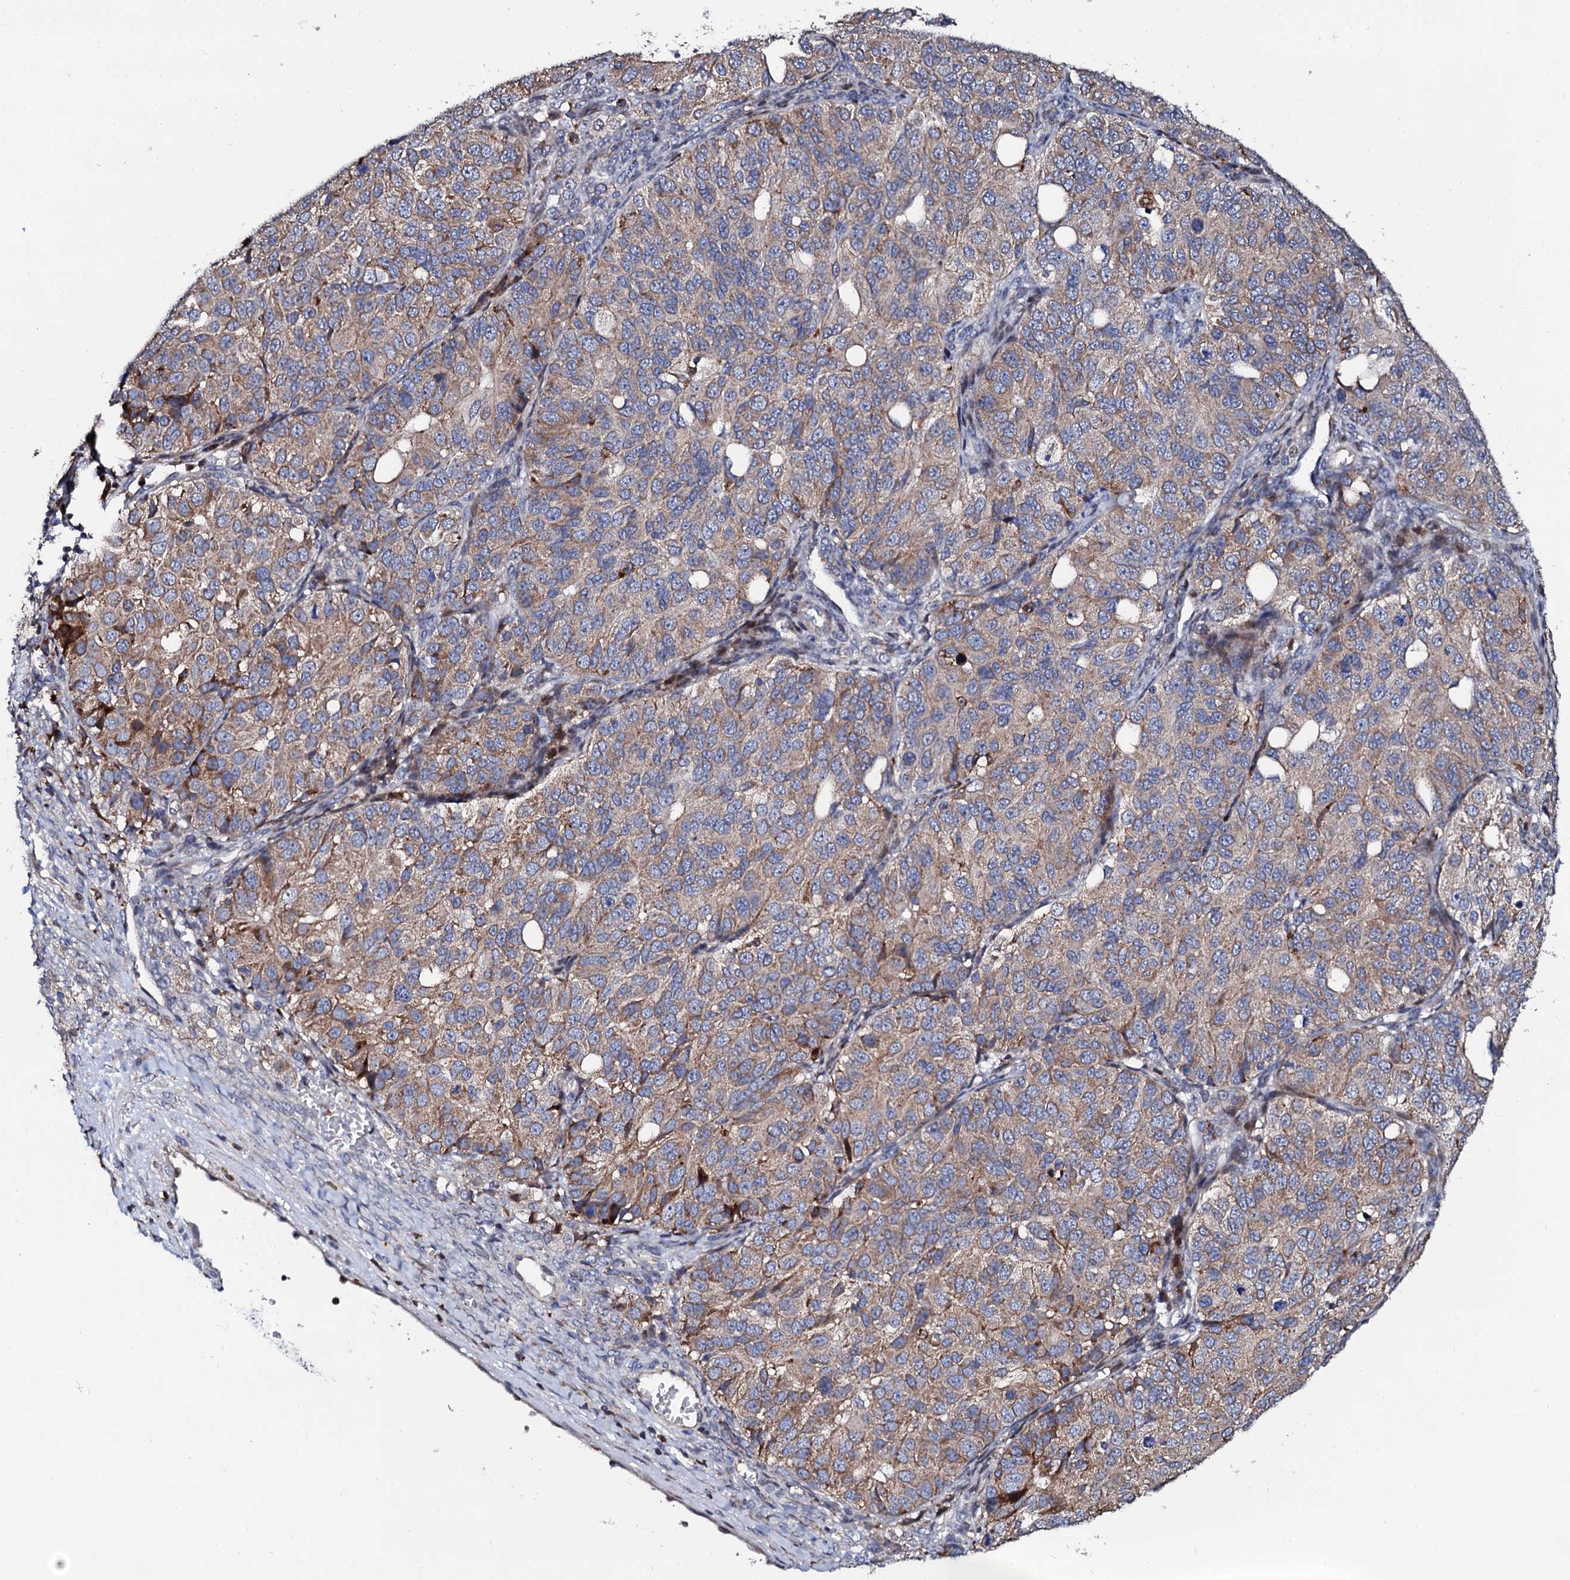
{"staining": {"intensity": "moderate", "quantity": ">75%", "location": "cytoplasmic/membranous"}, "tissue": "ovarian cancer", "cell_type": "Tumor cells", "image_type": "cancer", "snomed": [{"axis": "morphology", "description": "Carcinoma, endometroid"}, {"axis": "topography", "description": "Ovary"}], "caption": "IHC (DAB) staining of human ovarian endometroid carcinoma reveals moderate cytoplasmic/membranous protein expression in approximately >75% of tumor cells.", "gene": "TCIRG1", "patient": {"sex": "female", "age": 51}}